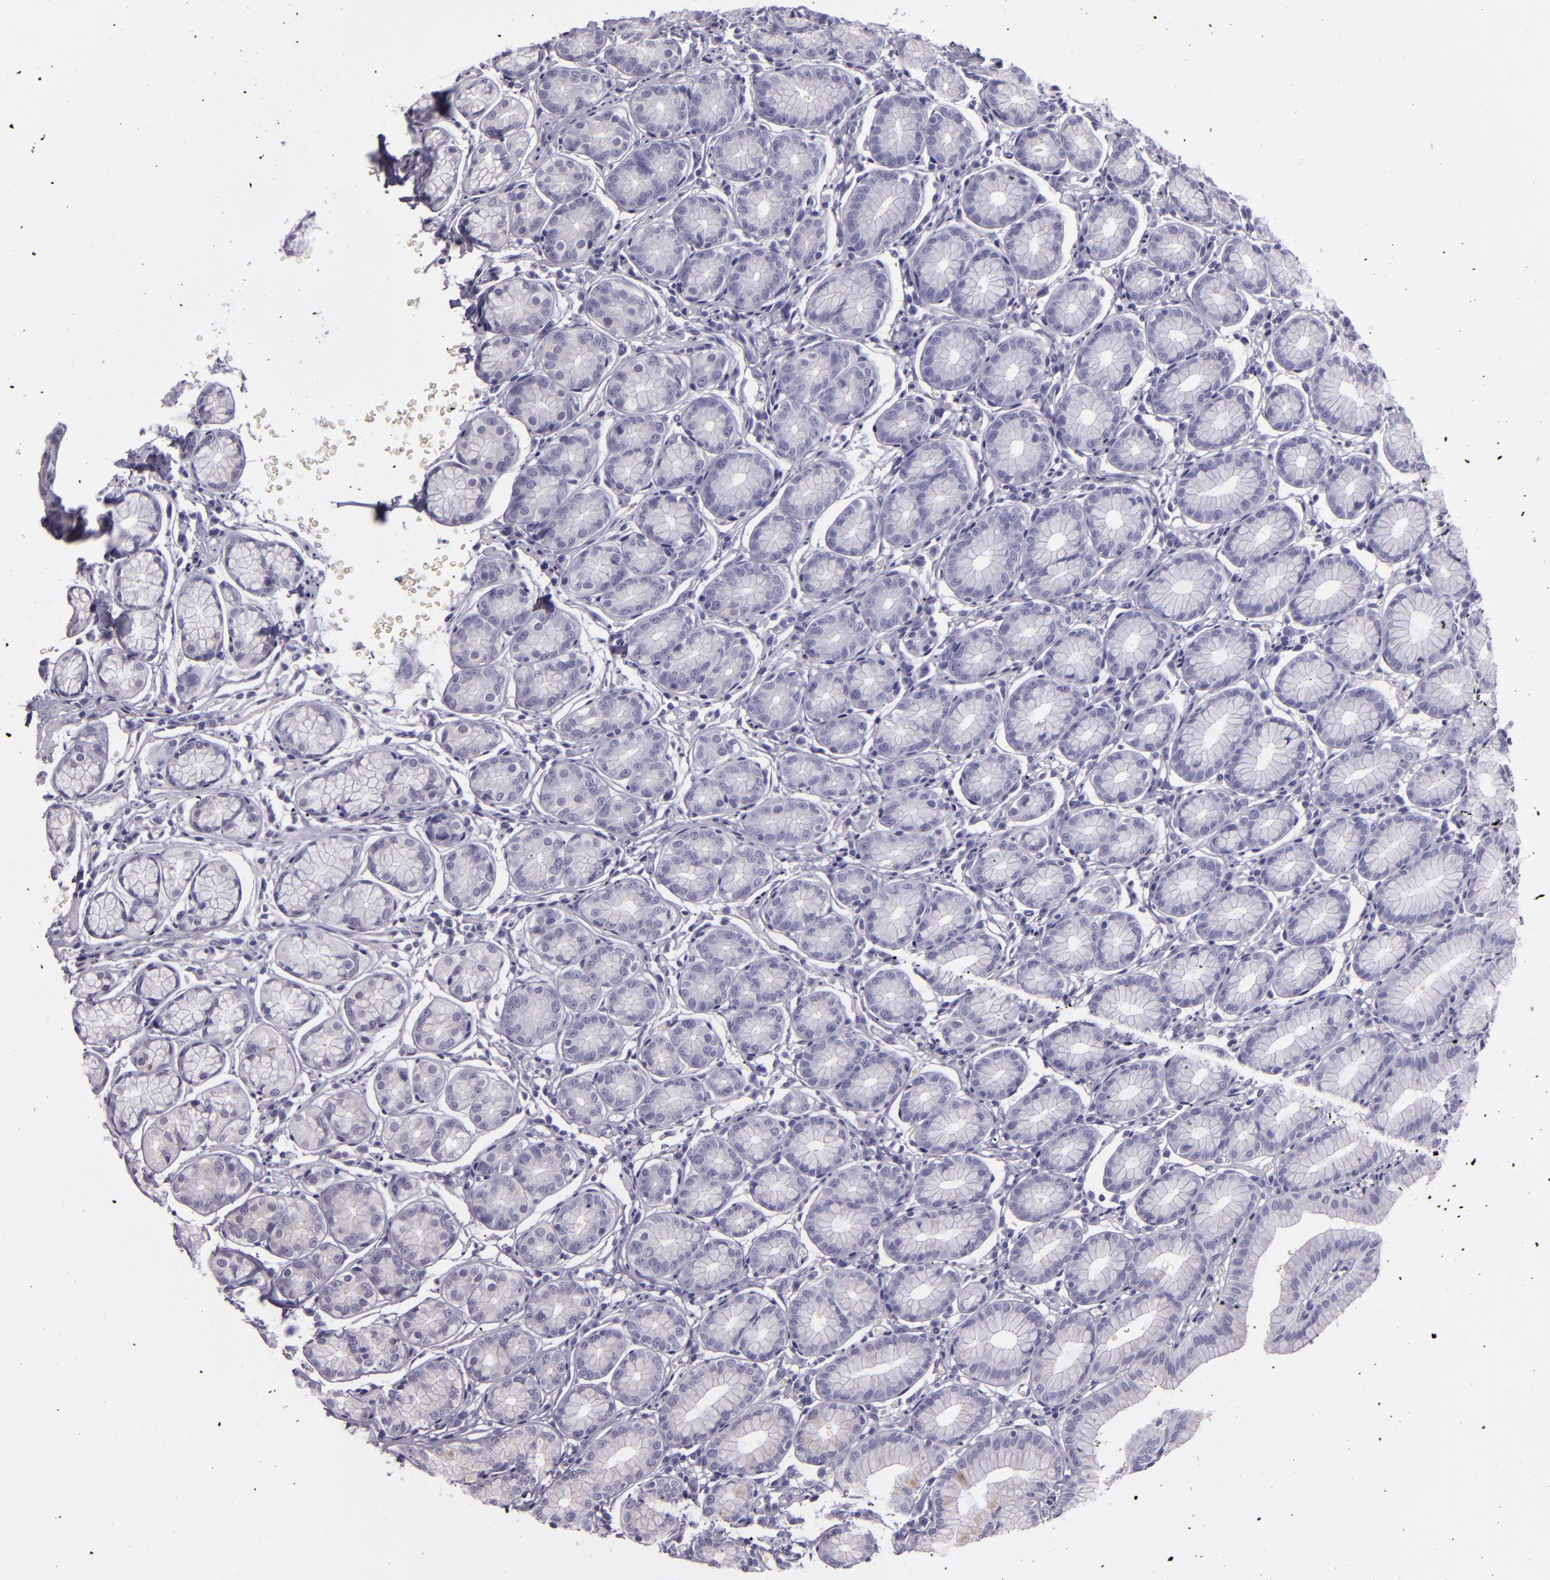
{"staining": {"intensity": "negative", "quantity": "none", "location": "none"}, "tissue": "stomach", "cell_type": "Glandular cells", "image_type": "normal", "snomed": [{"axis": "morphology", "description": "Normal tissue, NOS"}, {"axis": "topography", "description": "Stomach"}], "caption": "This photomicrograph is of normal stomach stained with immunohistochemistry (IHC) to label a protein in brown with the nuclei are counter-stained blue. There is no expression in glandular cells.", "gene": "SNCB", "patient": {"sex": "male", "age": 42}}